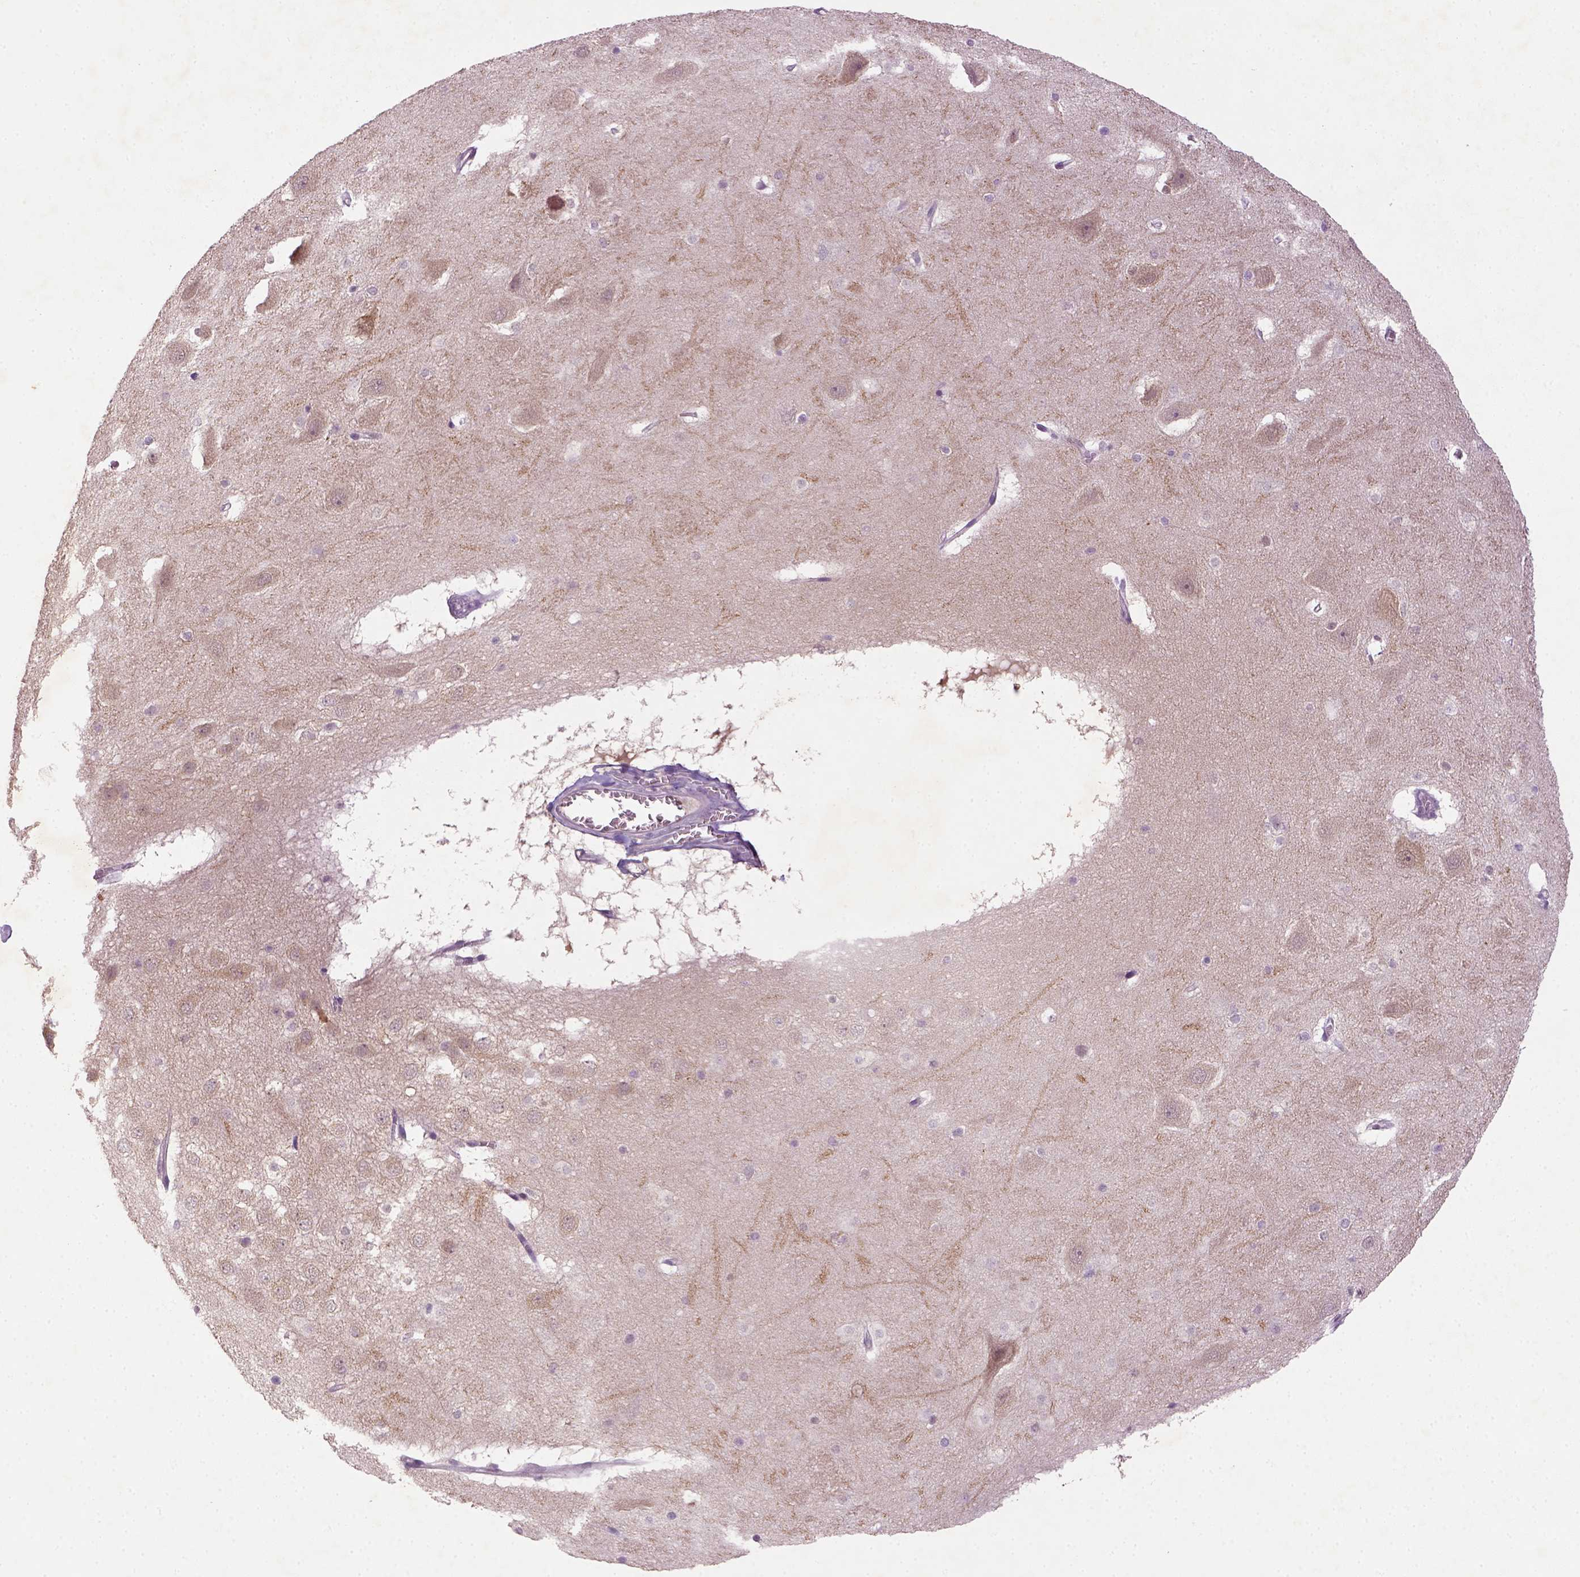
{"staining": {"intensity": "negative", "quantity": "none", "location": "none"}, "tissue": "hippocampus", "cell_type": "Glial cells", "image_type": "normal", "snomed": [{"axis": "morphology", "description": "Normal tissue, NOS"}, {"axis": "topography", "description": "Hippocampus"}], "caption": "DAB immunohistochemical staining of normal human hippocampus reveals no significant expression in glial cells.", "gene": "NLGN2", "patient": {"sex": "male", "age": 45}}